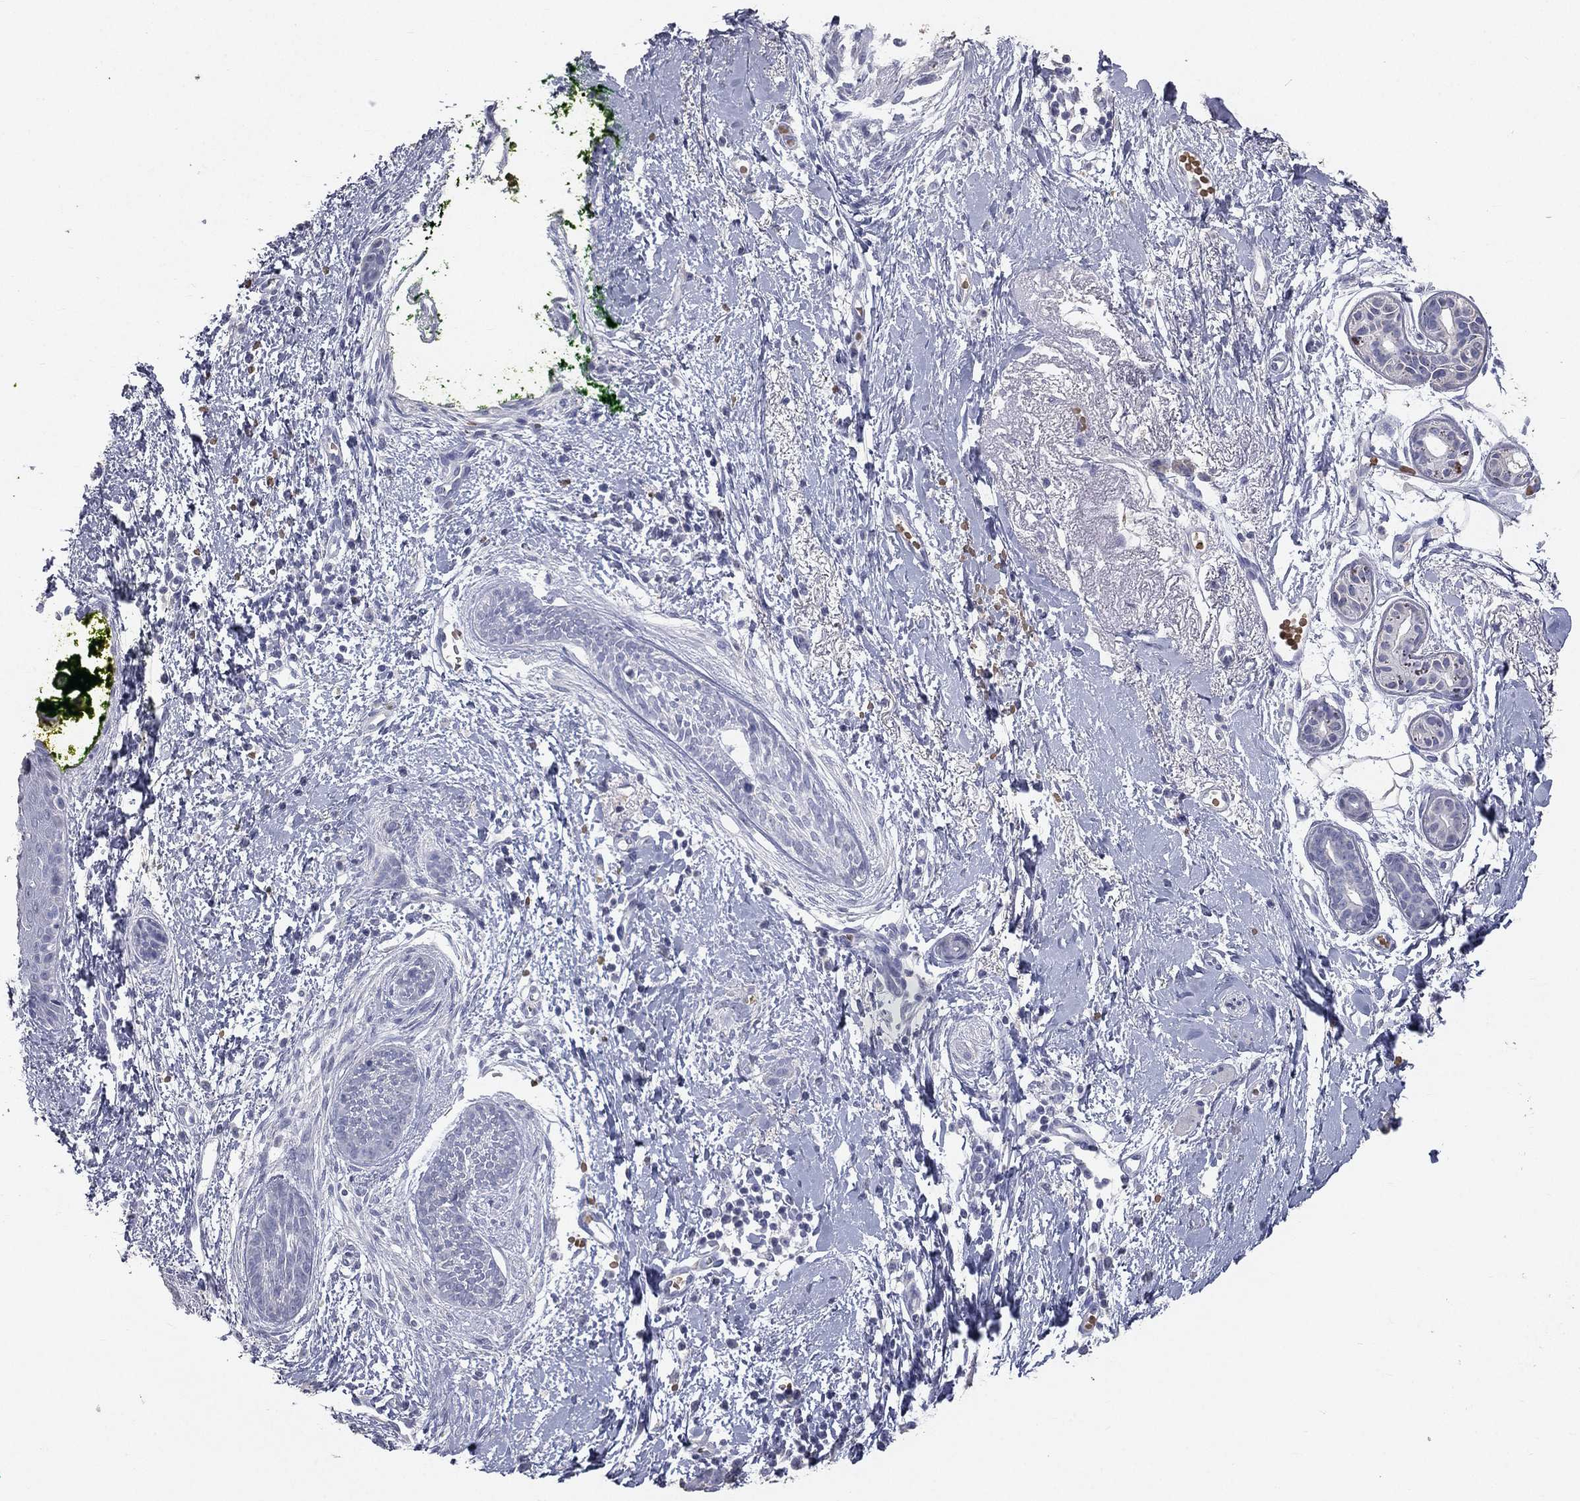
{"staining": {"intensity": "negative", "quantity": "none", "location": "none"}, "tissue": "skin cancer", "cell_type": "Tumor cells", "image_type": "cancer", "snomed": [{"axis": "morphology", "description": "Basal cell carcinoma"}, {"axis": "topography", "description": "Skin"}], "caption": "Human skin cancer (basal cell carcinoma) stained for a protein using immunohistochemistry shows no expression in tumor cells.", "gene": "ESX1", "patient": {"sex": "female", "age": 65}}